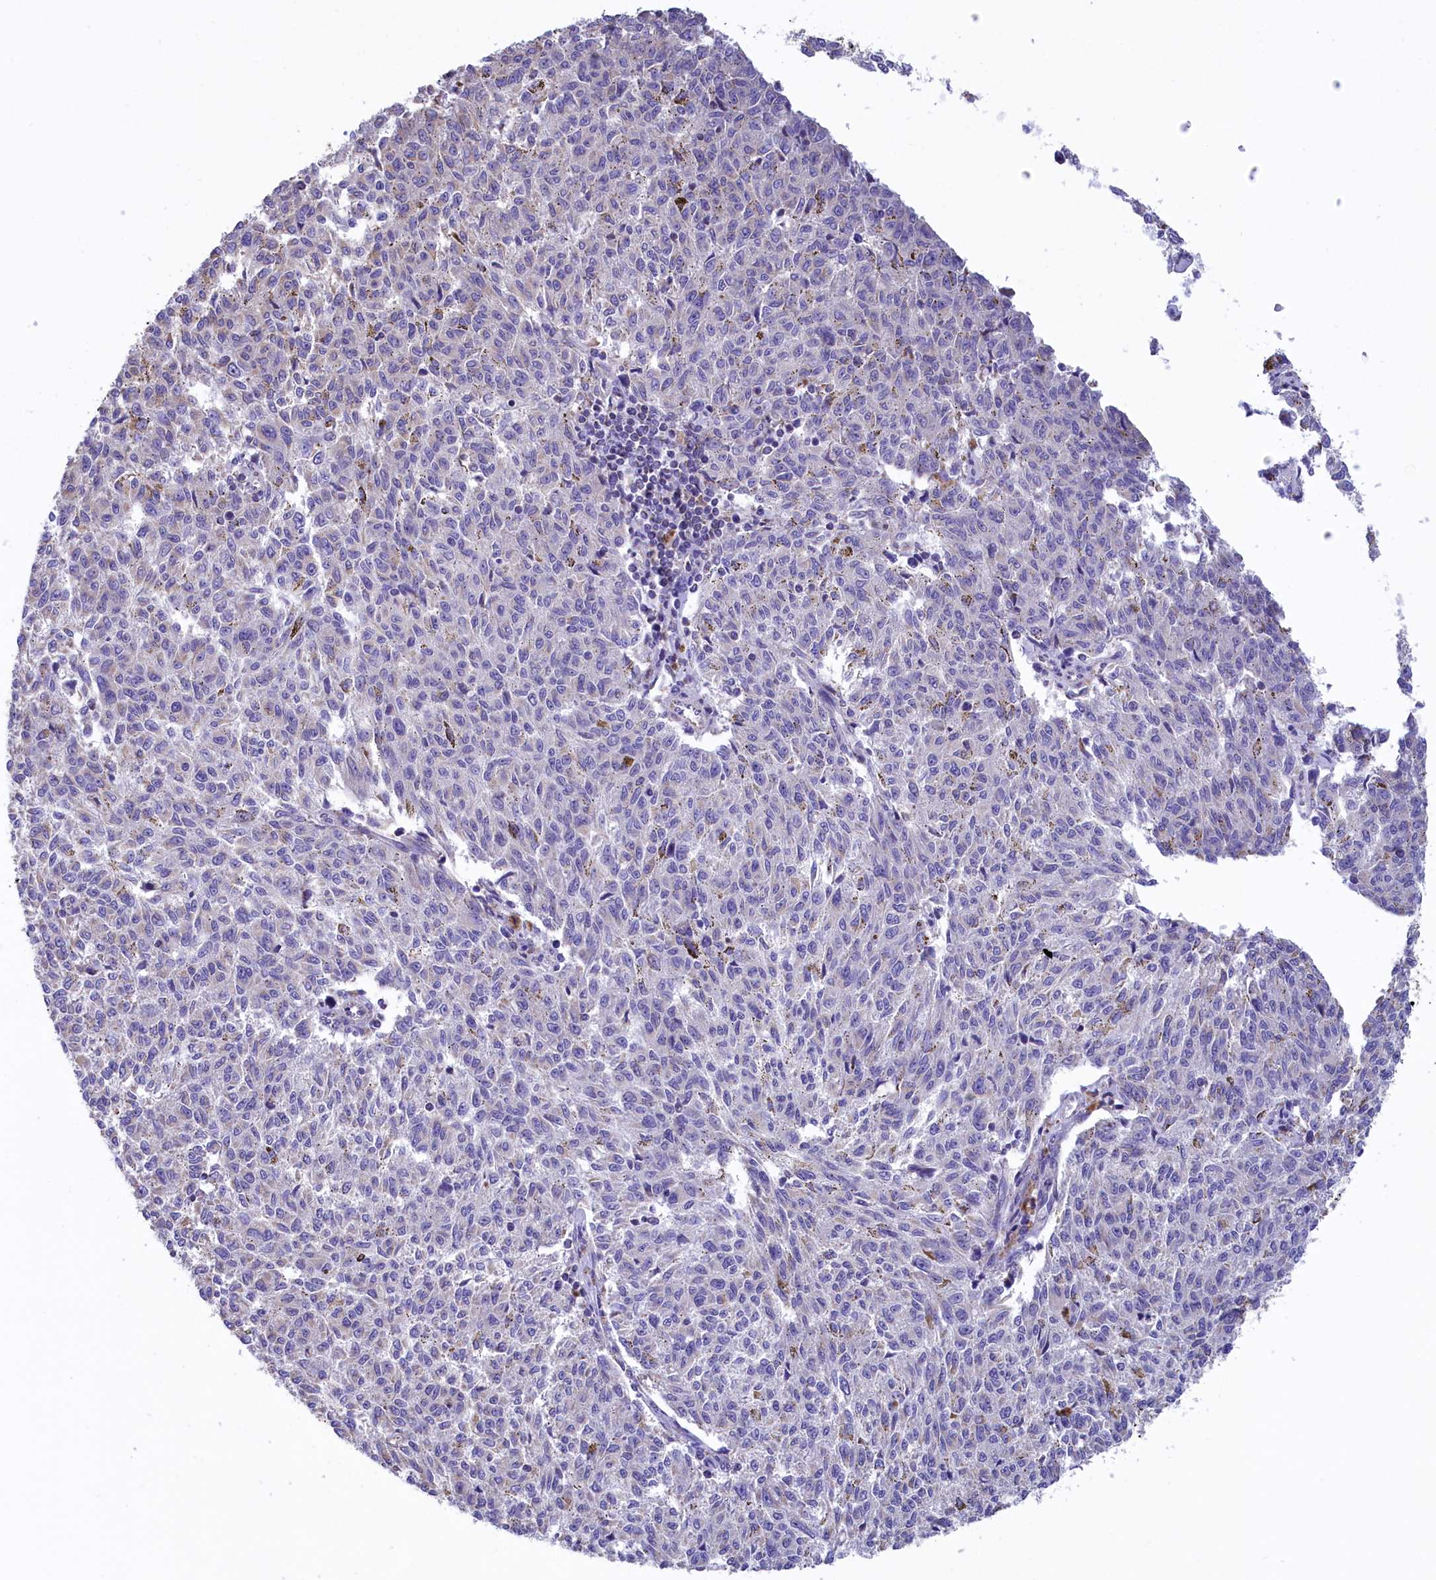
{"staining": {"intensity": "negative", "quantity": "none", "location": "none"}, "tissue": "melanoma", "cell_type": "Tumor cells", "image_type": "cancer", "snomed": [{"axis": "morphology", "description": "Malignant melanoma, NOS"}, {"axis": "topography", "description": "Skin"}], "caption": "A photomicrograph of malignant melanoma stained for a protein displays no brown staining in tumor cells. Nuclei are stained in blue.", "gene": "GATB", "patient": {"sex": "female", "age": 72}}